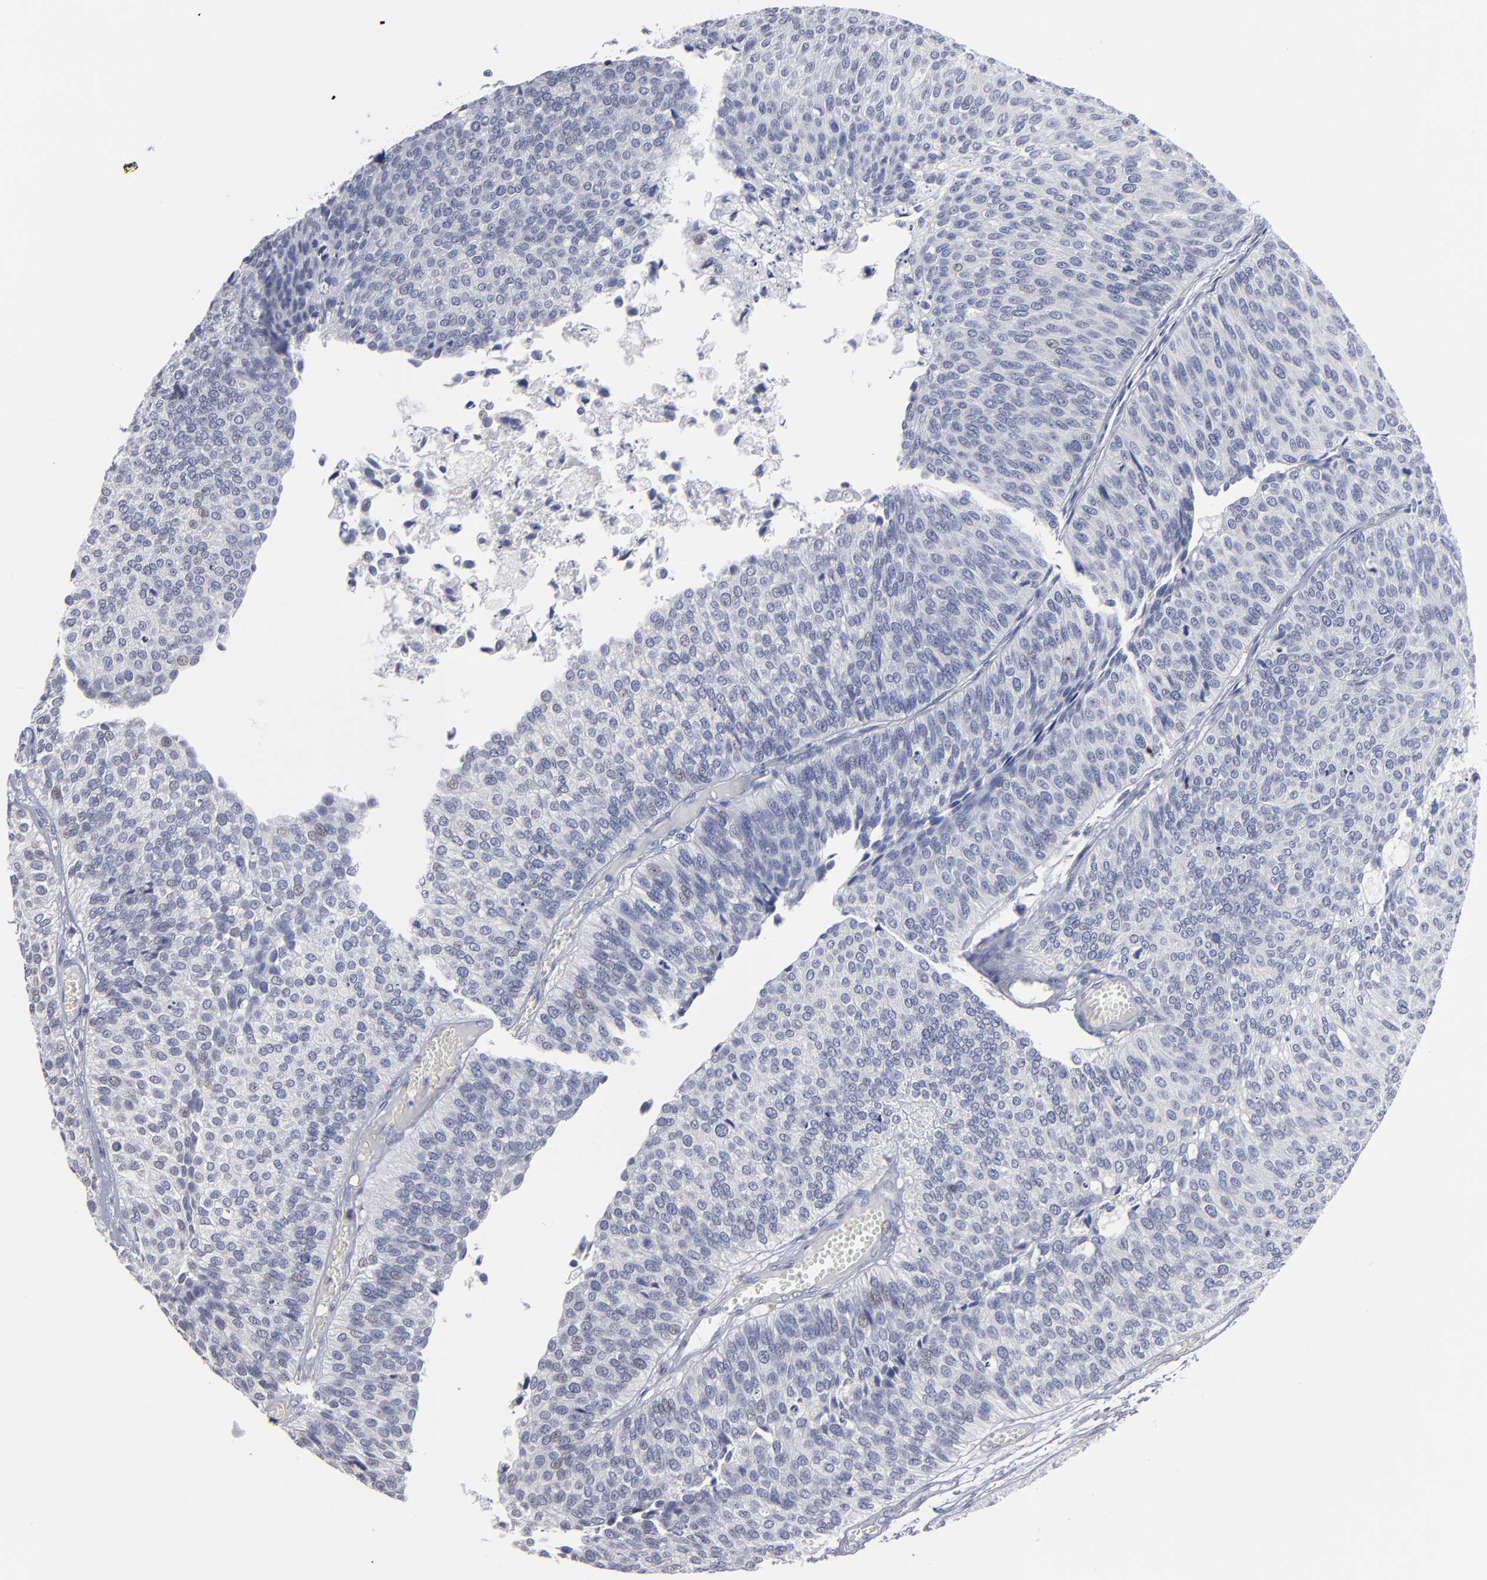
{"staining": {"intensity": "negative", "quantity": "none", "location": "none"}, "tissue": "urothelial cancer", "cell_type": "Tumor cells", "image_type": "cancer", "snomed": [{"axis": "morphology", "description": "Urothelial carcinoma, Low grade"}, {"axis": "topography", "description": "Urinary bladder"}], "caption": "DAB (3,3'-diaminobenzidine) immunohistochemical staining of human urothelial cancer displays no significant positivity in tumor cells.", "gene": "RPH3A", "patient": {"sex": "male", "age": 84}}